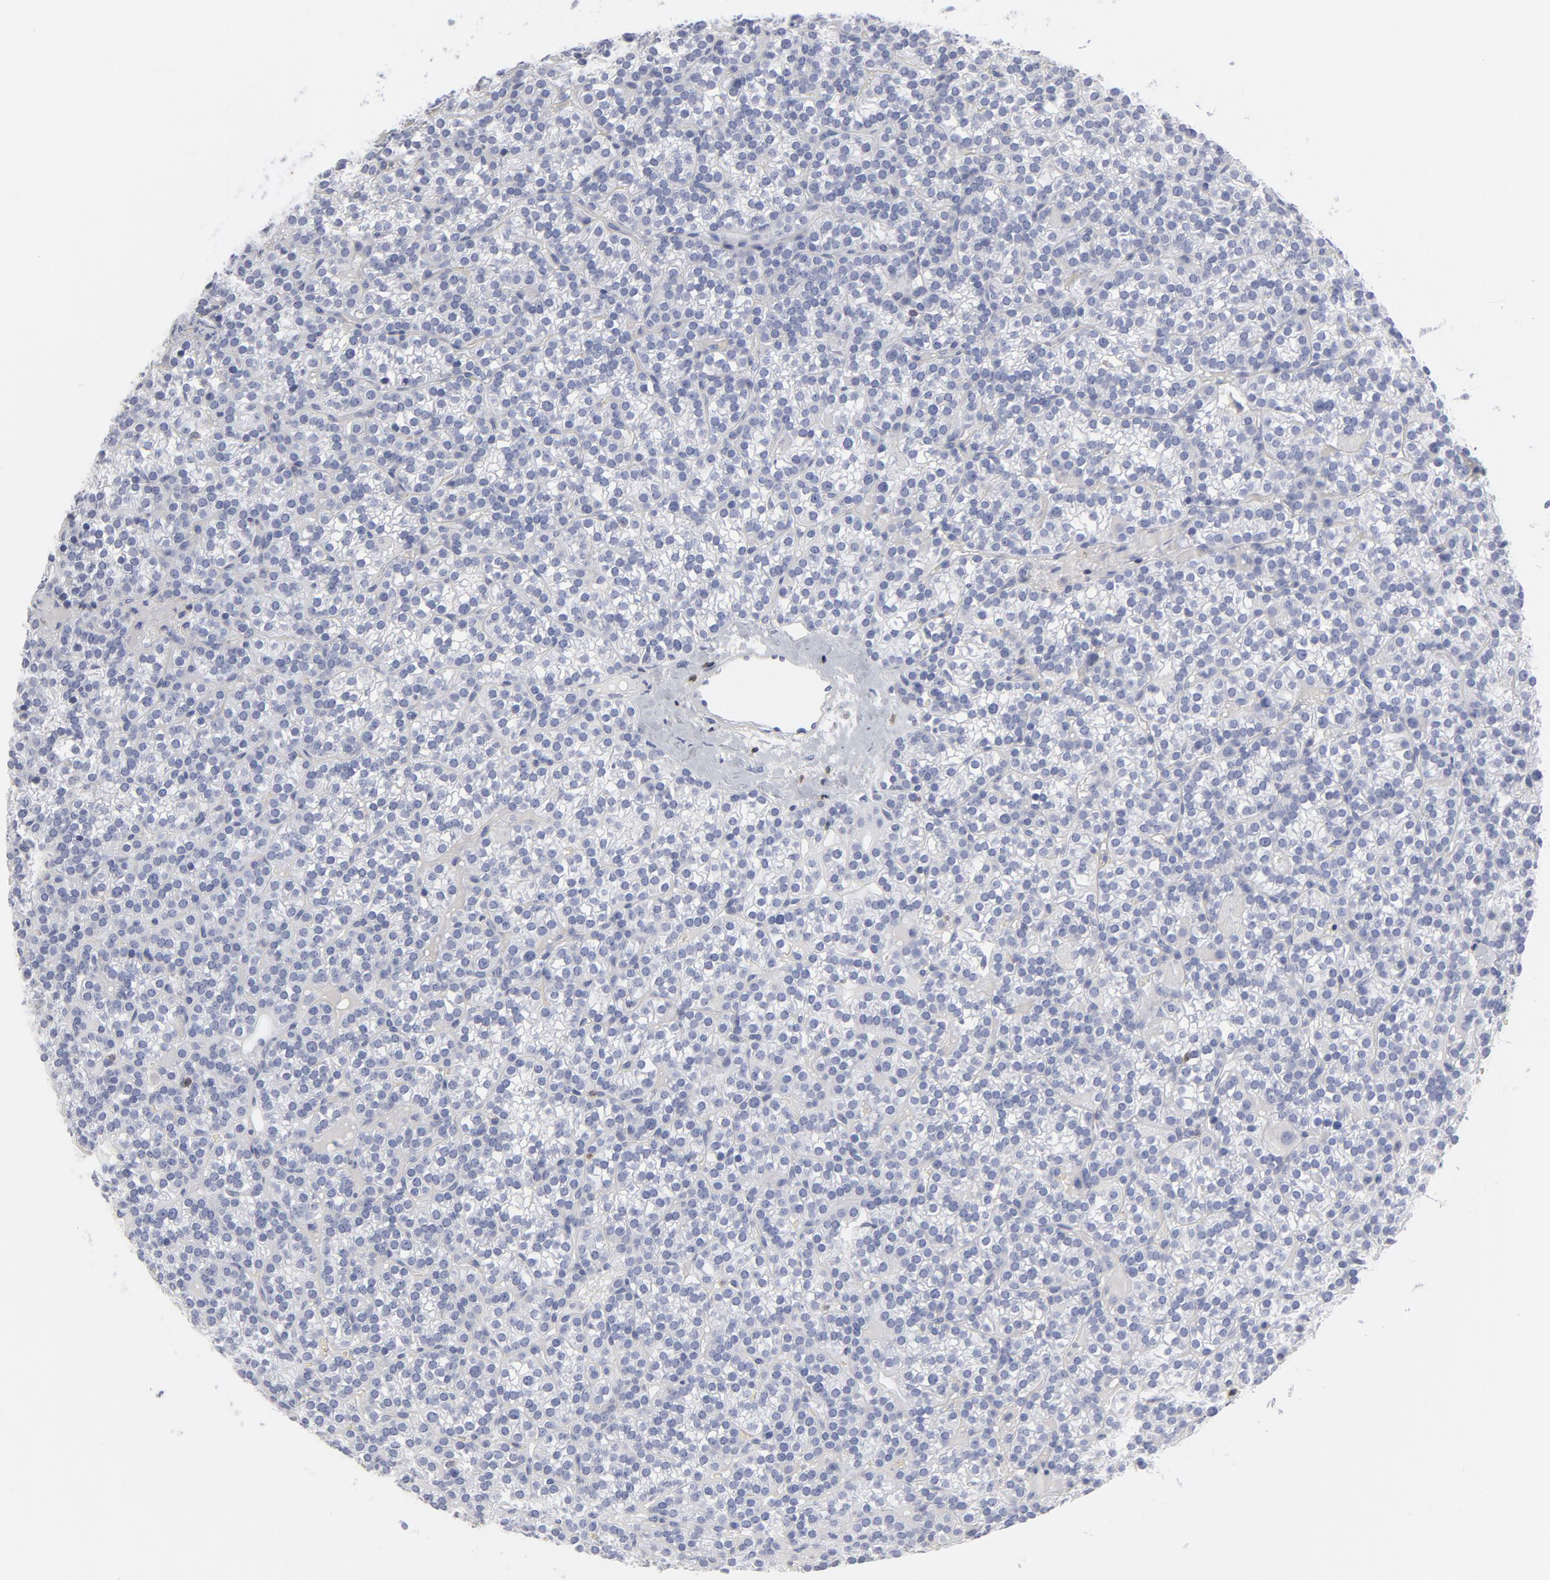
{"staining": {"intensity": "negative", "quantity": "none", "location": "none"}, "tissue": "parathyroid gland", "cell_type": "Glandular cells", "image_type": "normal", "snomed": [{"axis": "morphology", "description": "Normal tissue, NOS"}, {"axis": "topography", "description": "Parathyroid gland"}], "caption": "Histopathology image shows no significant protein expression in glandular cells of unremarkable parathyroid gland.", "gene": "CD2", "patient": {"sex": "female", "age": 50}}